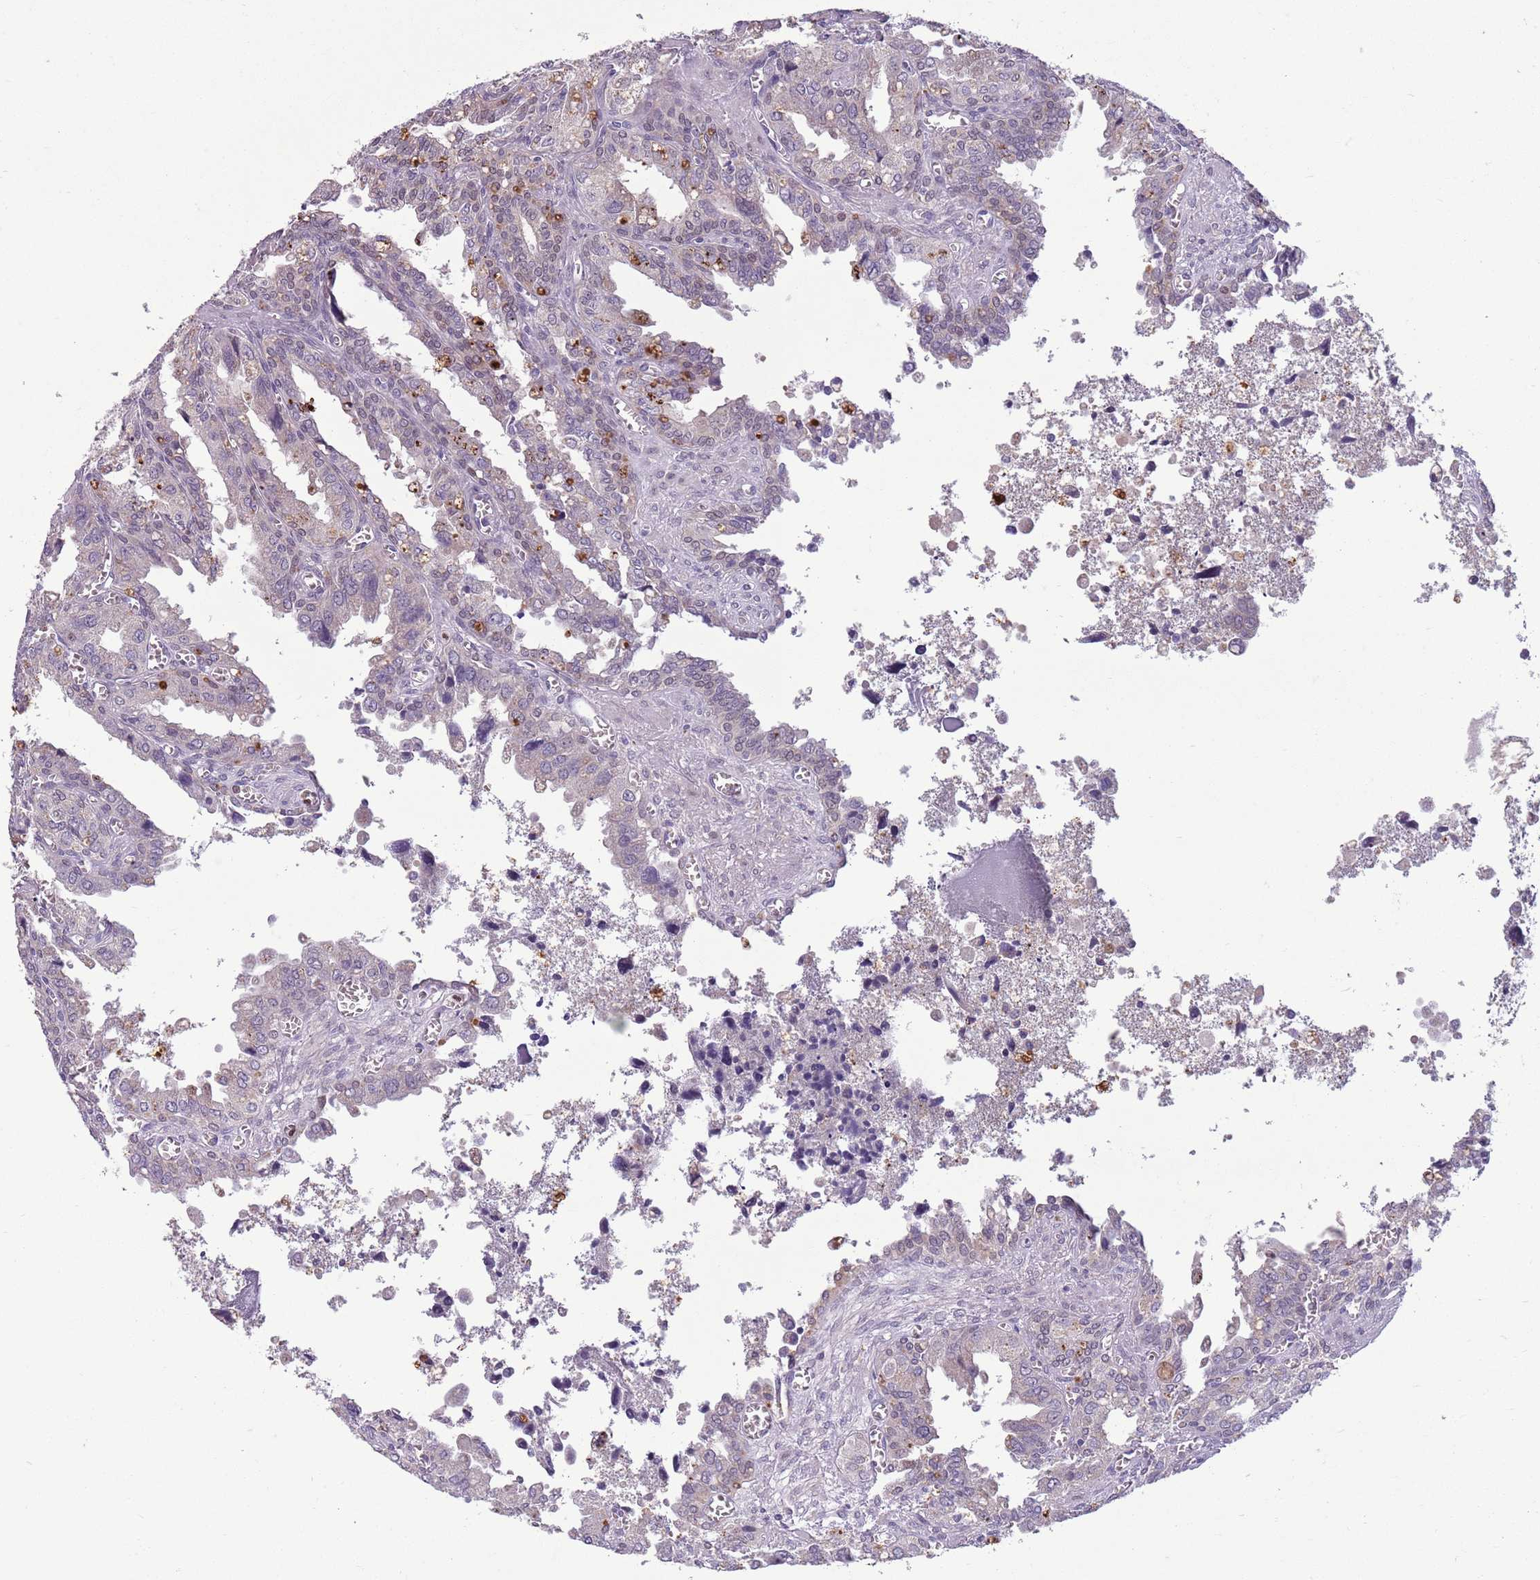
{"staining": {"intensity": "moderate", "quantity": "25%-75%", "location": "cytoplasmic/membranous"}, "tissue": "seminal vesicle", "cell_type": "Glandular cells", "image_type": "normal", "snomed": [{"axis": "morphology", "description": "Normal tissue, NOS"}, {"axis": "topography", "description": "Seminal veicle"}], "caption": "An image of seminal vesicle stained for a protein shows moderate cytoplasmic/membranous brown staining in glandular cells. (IHC, brightfield microscopy, high magnification).", "gene": "ADCY7", "patient": {"sex": "male", "age": 67}}